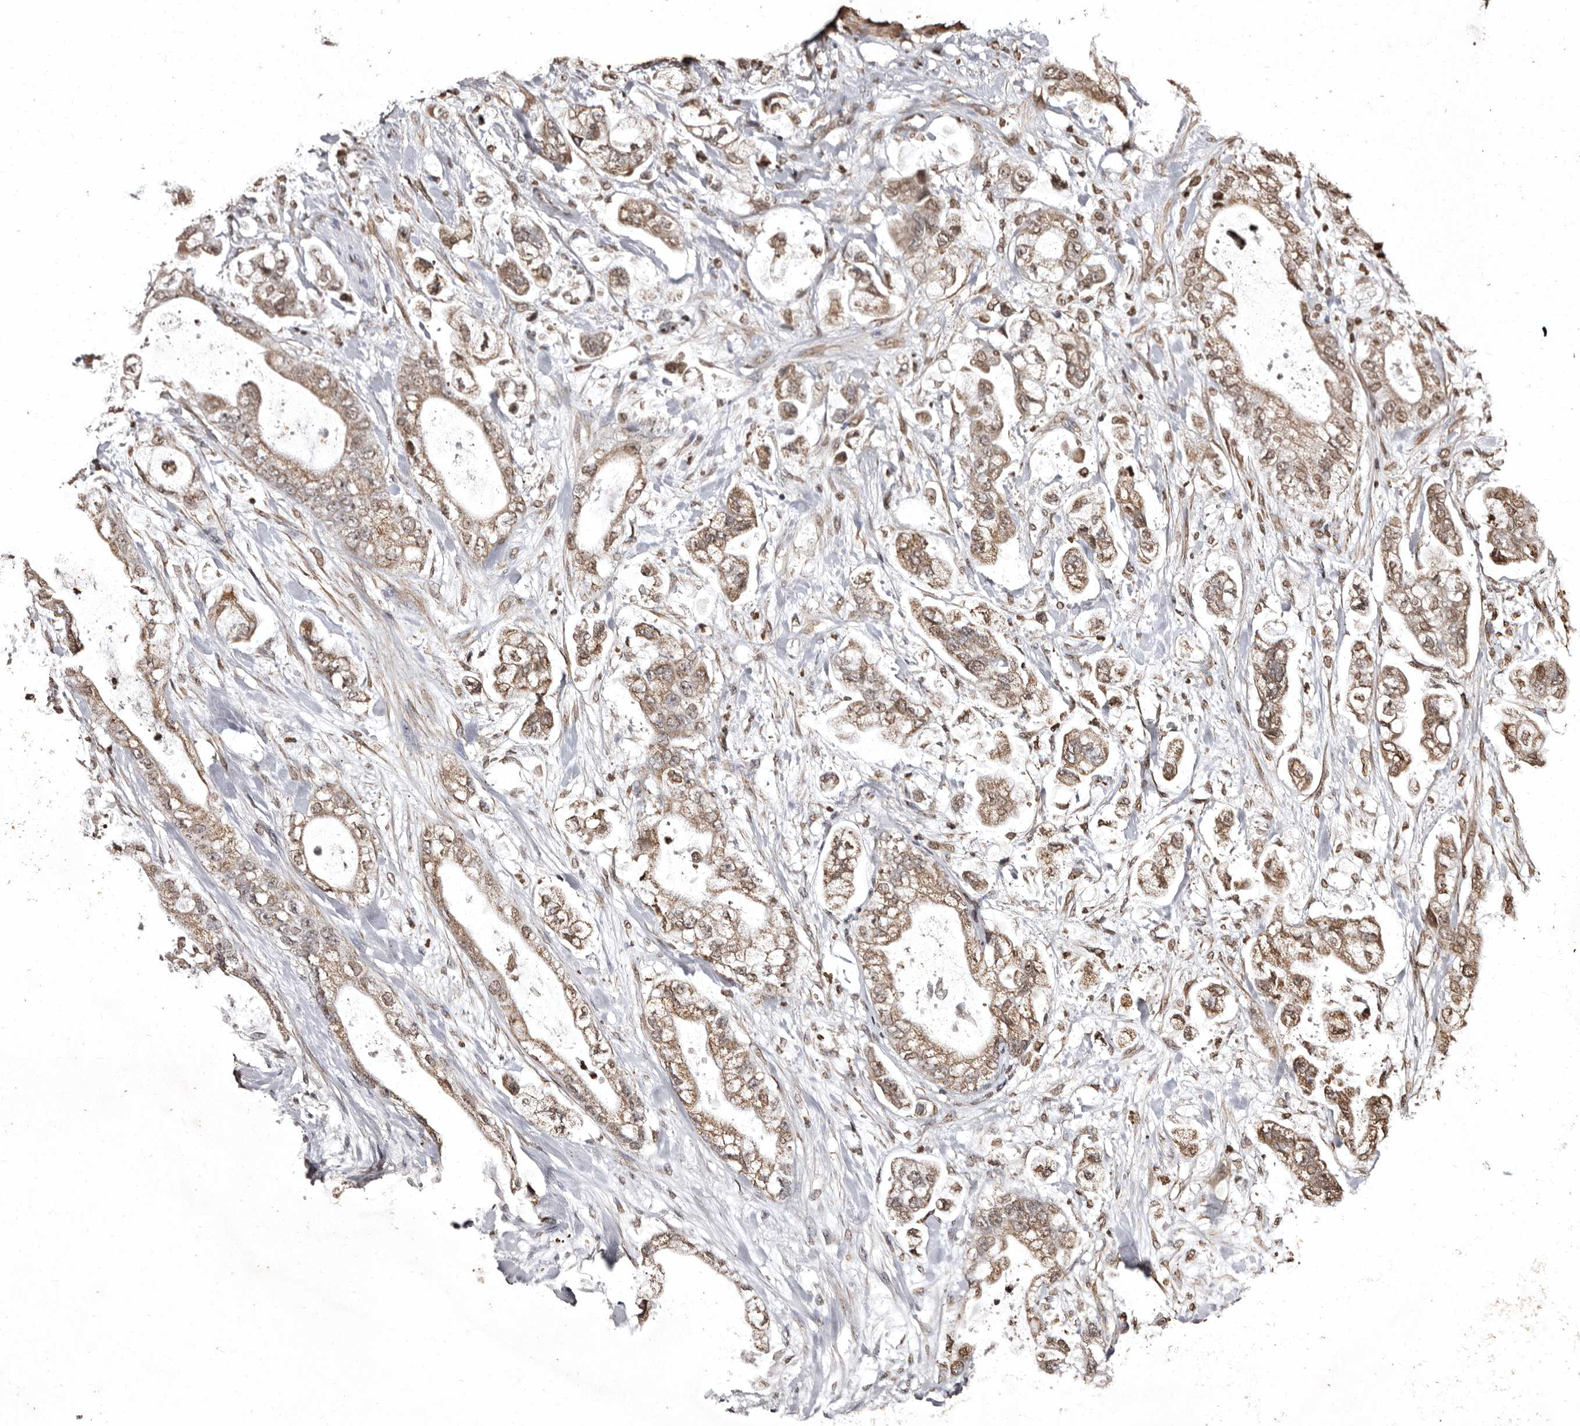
{"staining": {"intensity": "weak", "quantity": ">75%", "location": "cytoplasmic/membranous,nuclear"}, "tissue": "stomach cancer", "cell_type": "Tumor cells", "image_type": "cancer", "snomed": [{"axis": "morphology", "description": "Normal tissue, NOS"}, {"axis": "morphology", "description": "Adenocarcinoma, NOS"}, {"axis": "topography", "description": "Stomach"}], "caption": "Immunohistochemistry (IHC) of human stomach cancer reveals low levels of weak cytoplasmic/membranous and nuclear staining in about >75% of tumor cells.", "gene": "CCDC190", "patient": {"sex": "male", "age": 62}}